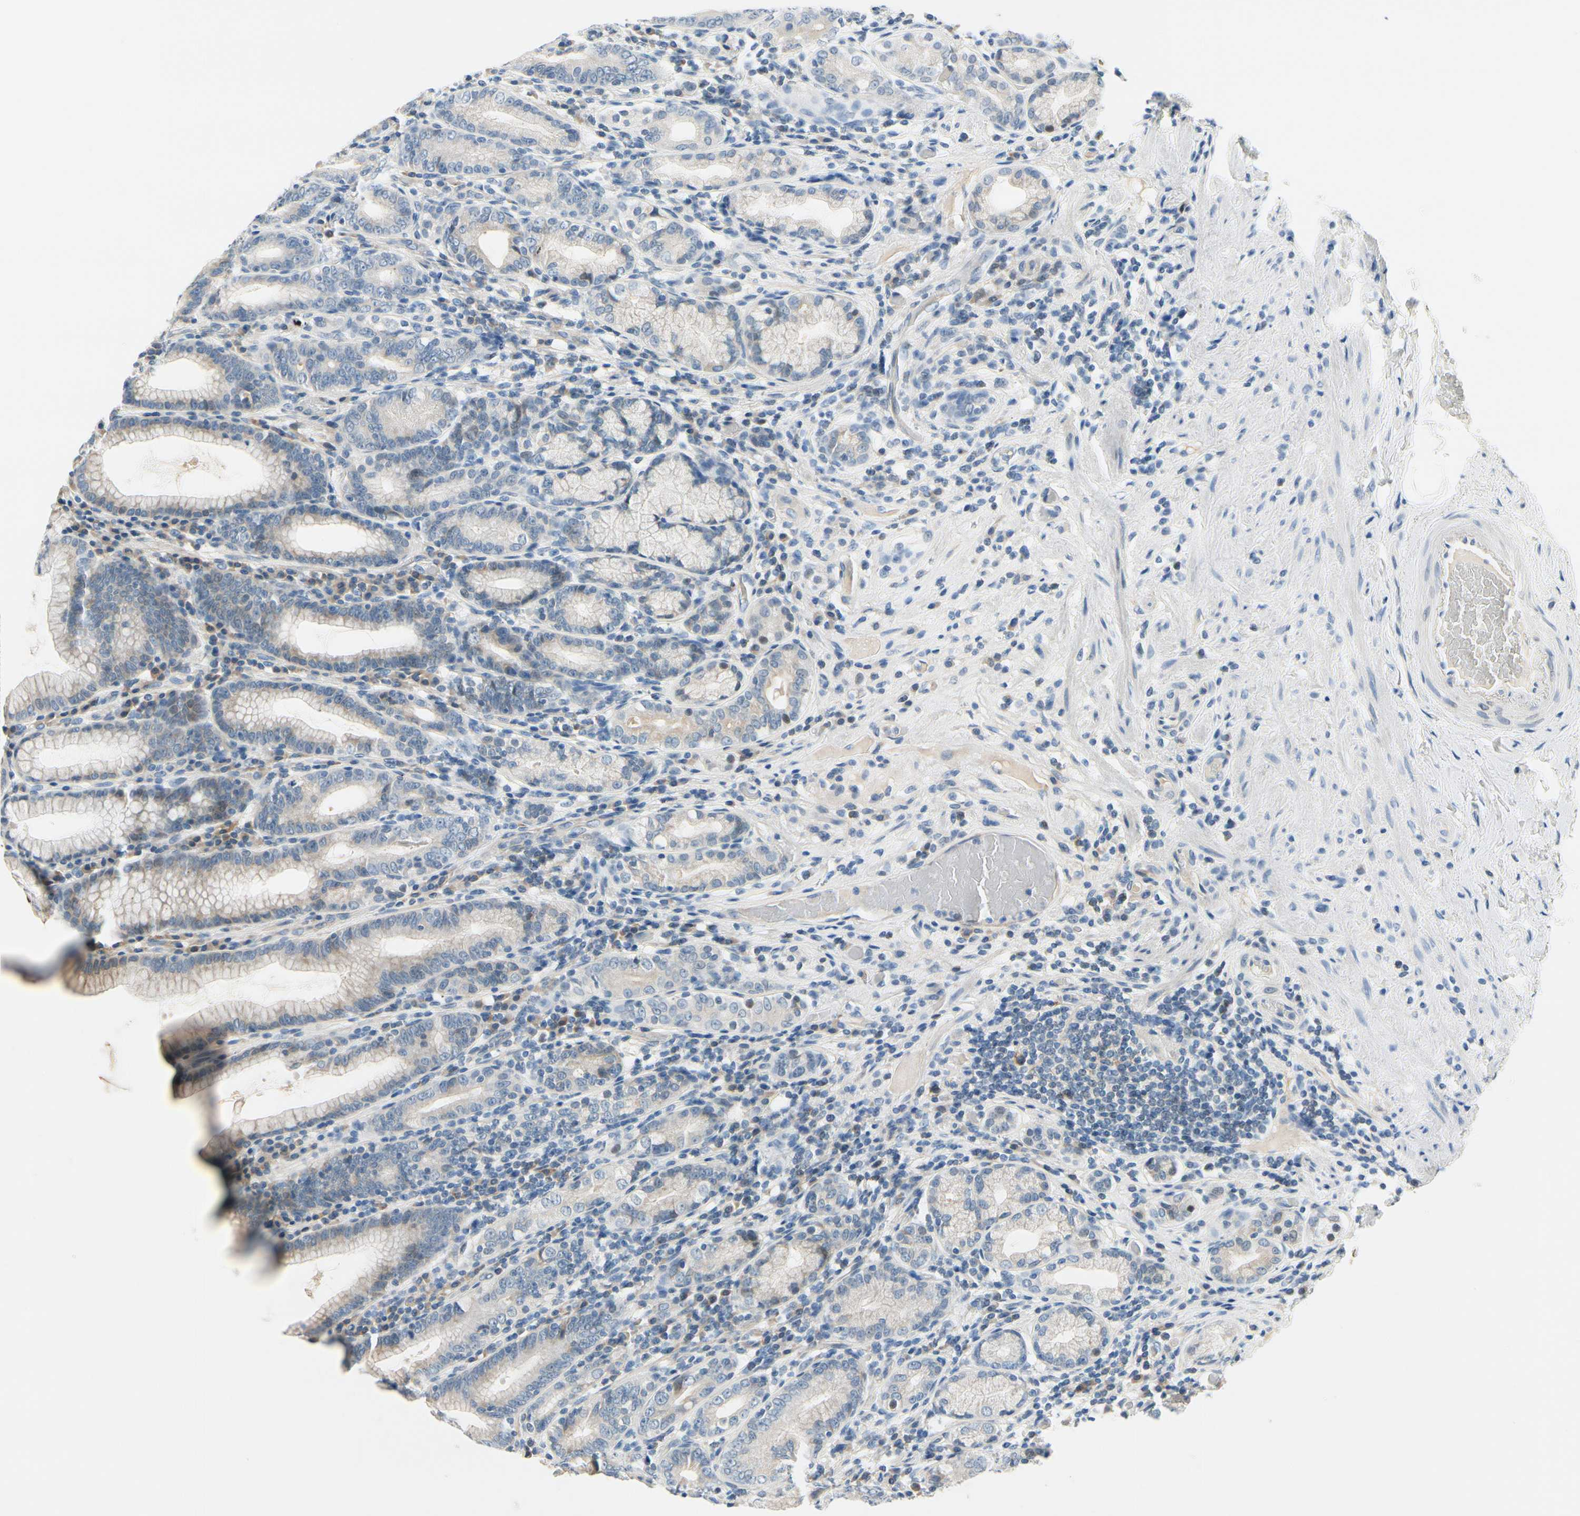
{"staining": {"intensity": "moderate", "quantity": "25%-75%", "location": "cytoplasmic/membranous"}, "tissue": "stomach", "cell_type": "Glandular cells", "image_type": "normal", "snomed": [{"axis": "morphology", "description": "Normal tissue, NOS"}, {"axis": "topography", "description": "Stomach, lower"}], "caption": "An IHC histopathology image of benign tissue is shown. Protein staining in brown highlights moderate cytoplasmic/membranous positivity in stomach within glandular cells. (Stains: DAB (3,3'-diaminobenzidine) in brown, nuclei in blue, Microscopy: brightfield microscopy at high magnification).", "gene": "FCER2", "patient": {"sex": "female", "age": 76}}